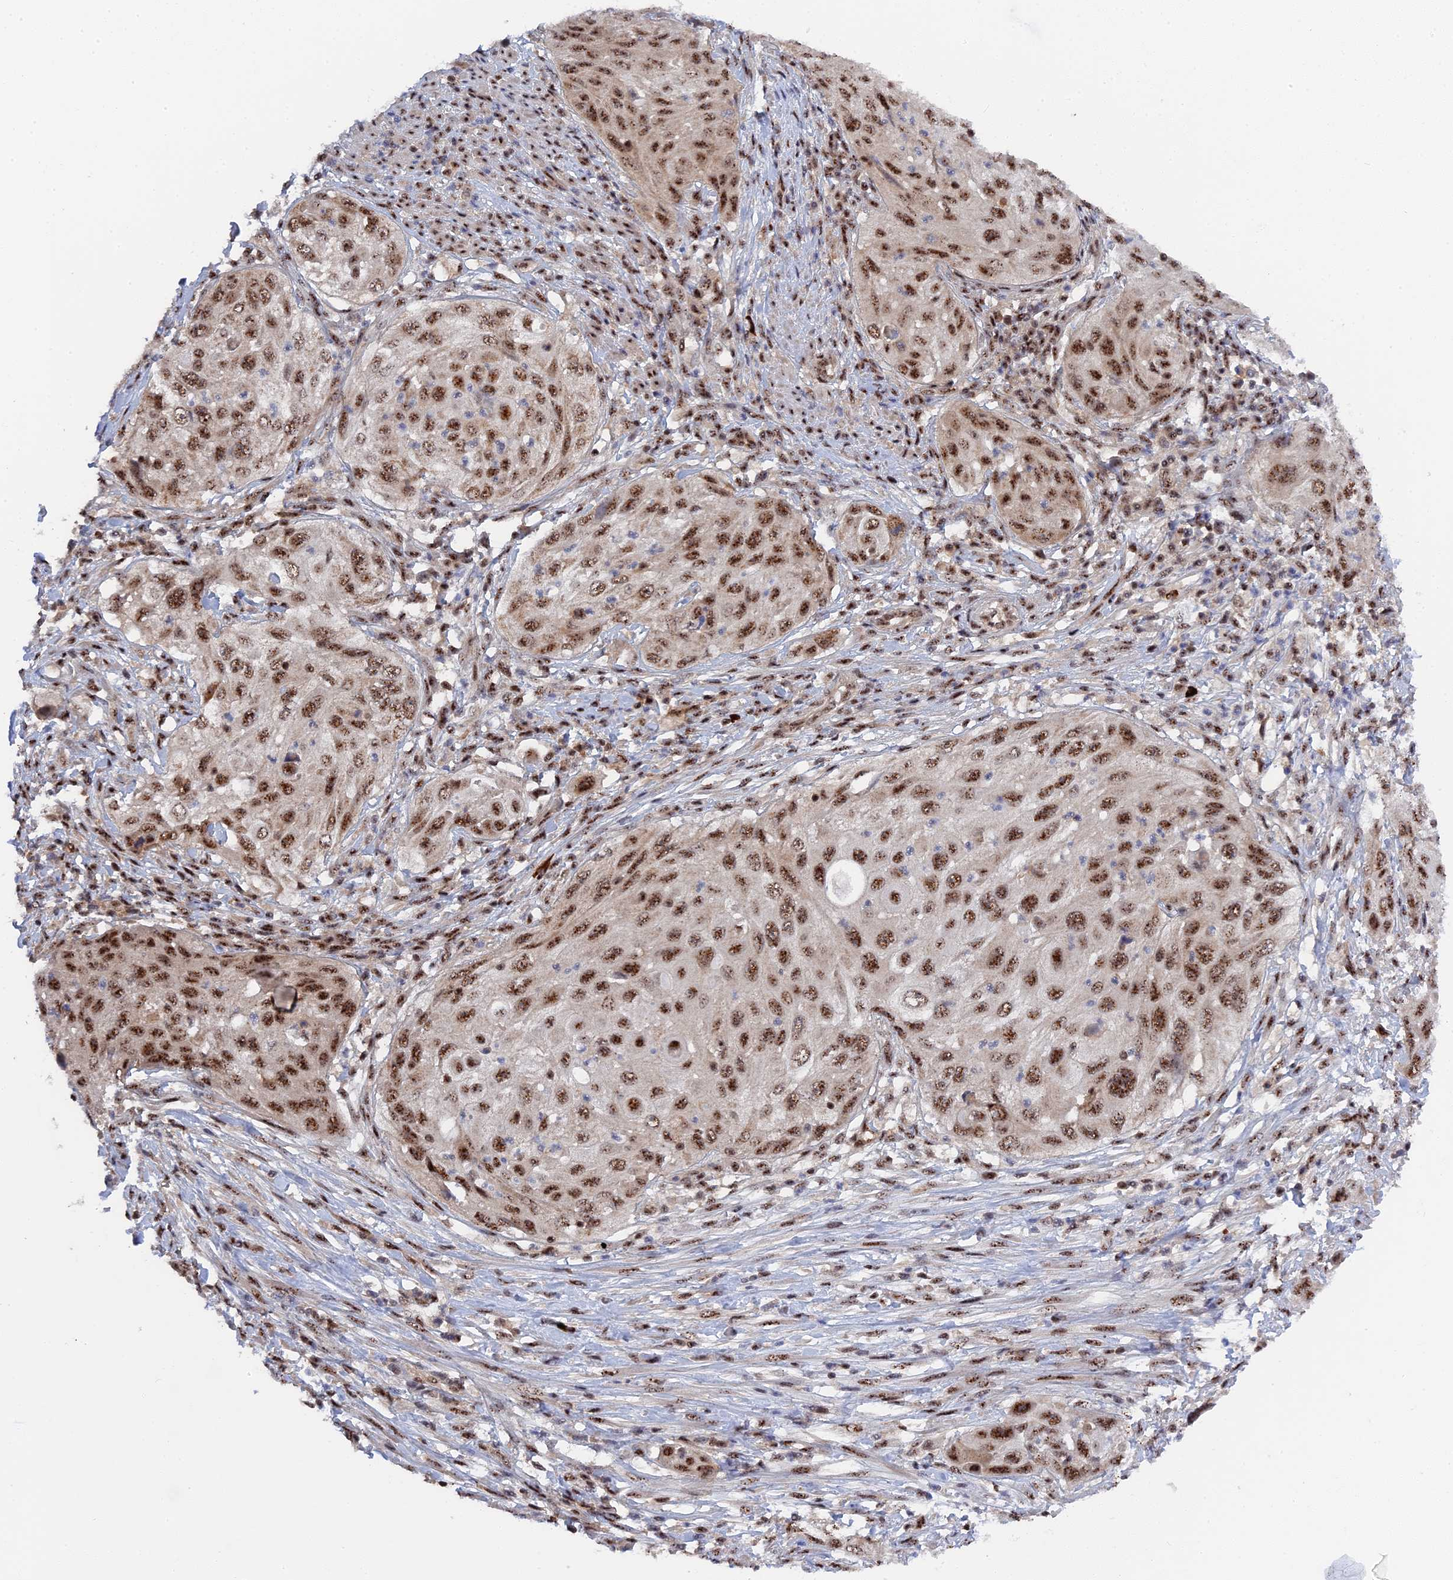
{"staining": {"intensity": "moderate", "quantity": ">75%", "location": "nuclear"}, "tissue": "cervical cancer", "cell_type": "Tumor cells", "image_type": "cancer", "snomed": [{"axis": "morphology", "description": "Squamous cell carcinoma, NOS"}, {"axis": "topography", "description": "Cervix"}], "caption": "Cervical cancer (squamous cell carcinoma) was stained to show a protein in brown. There is medium levels of moderate nuclear staining in approximately >75% of tumor cells. Nuclei are stained in blue.", "gene": "TAB1", "patient": {"sex": "female", "age": 42}}